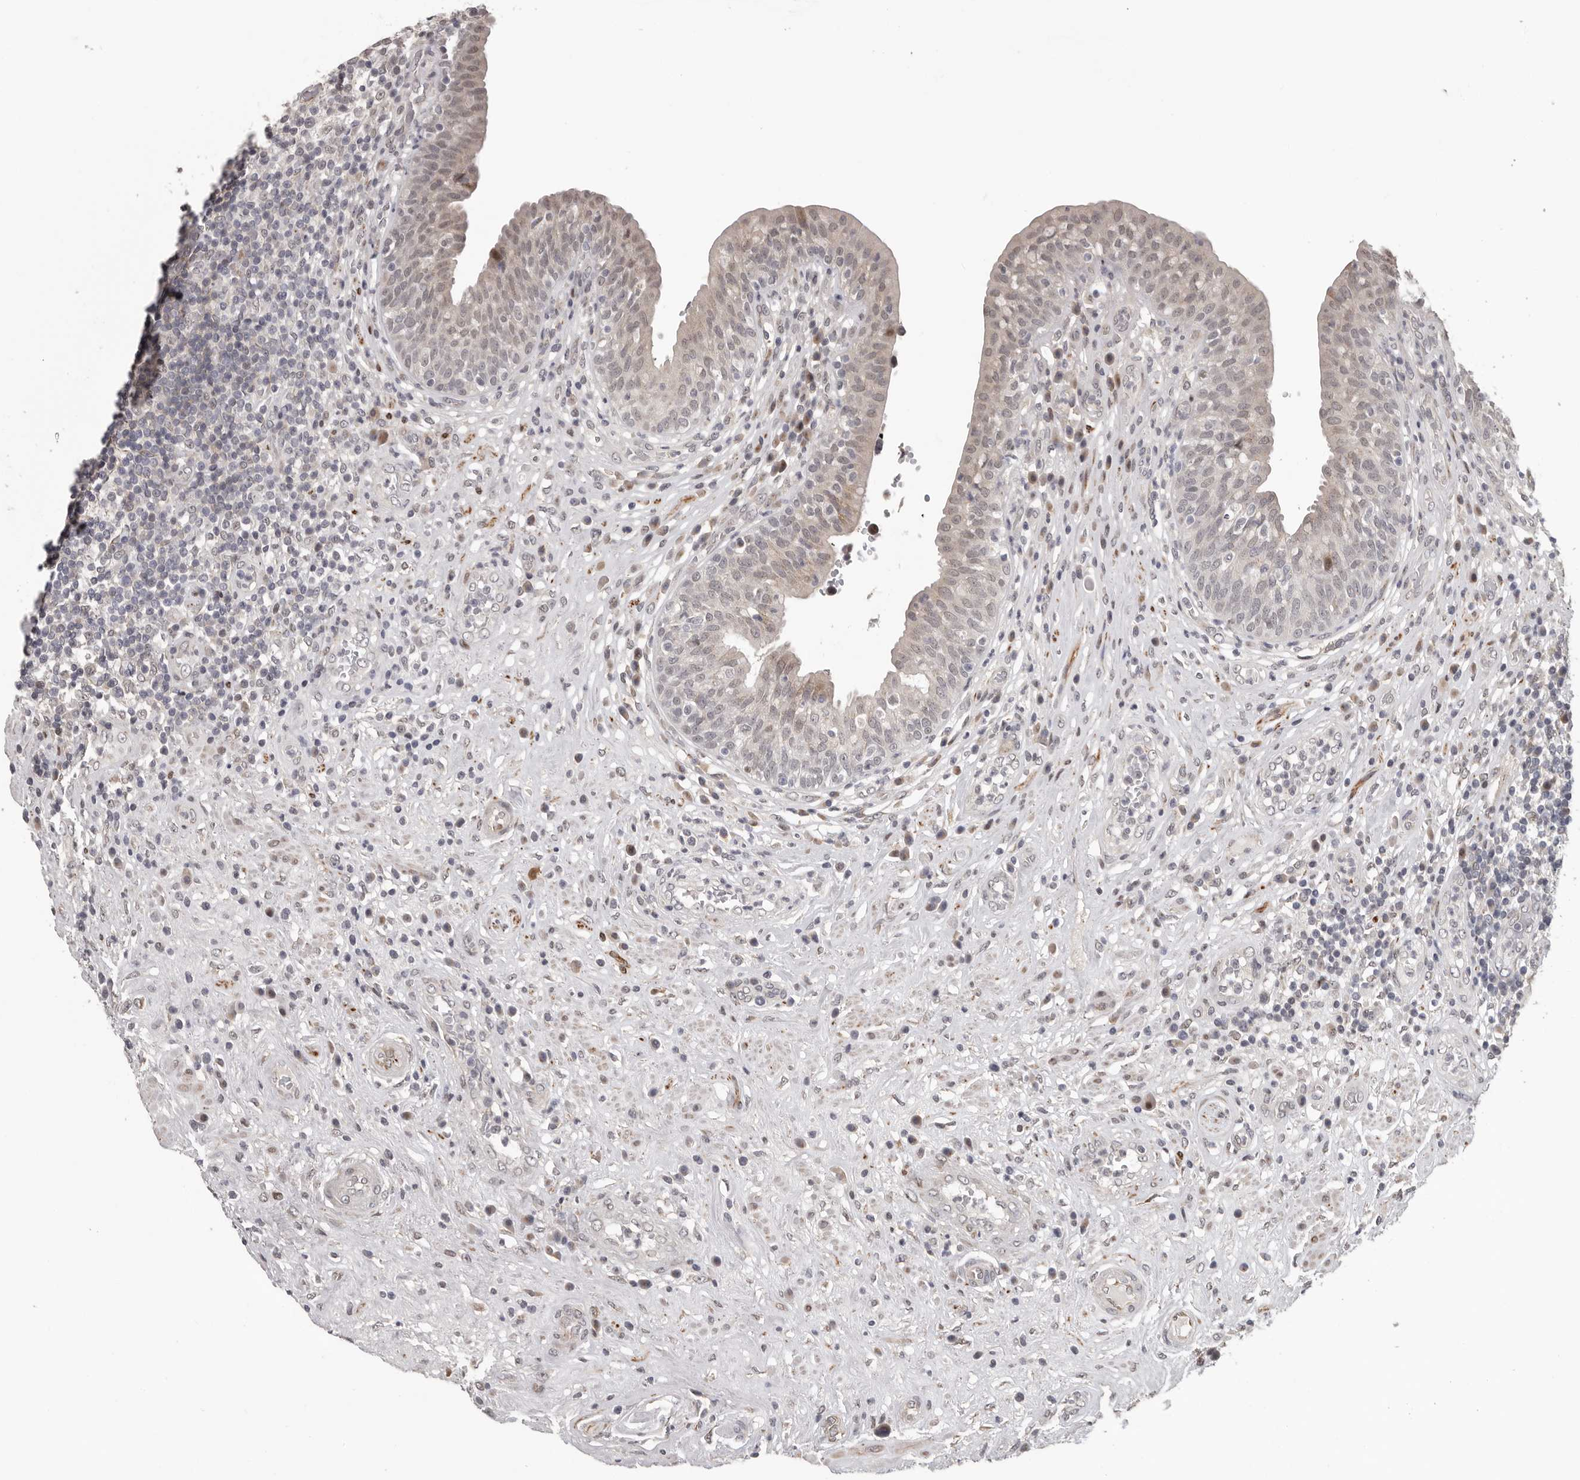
{"staining": {"intensity": "weak", "quantity": "<25%", "location": "cytoplasmic/membranous"}, "tissue": "urinary bladder", "cell_type": "Urothelial cells", "image_type": "normal", "snomed": [{"axis": "morphology", "description": "Normal tissue, NOS"}, {"axis": "topography", "description": "Urinary bladder"}], "caption": "An IHC micrograph of normal urinary bladder is shown. There is no staining in urothelial cells of urinary bladder.", "gene": "RALGPS2", "patient": {"sex": "female", "age": 62}}